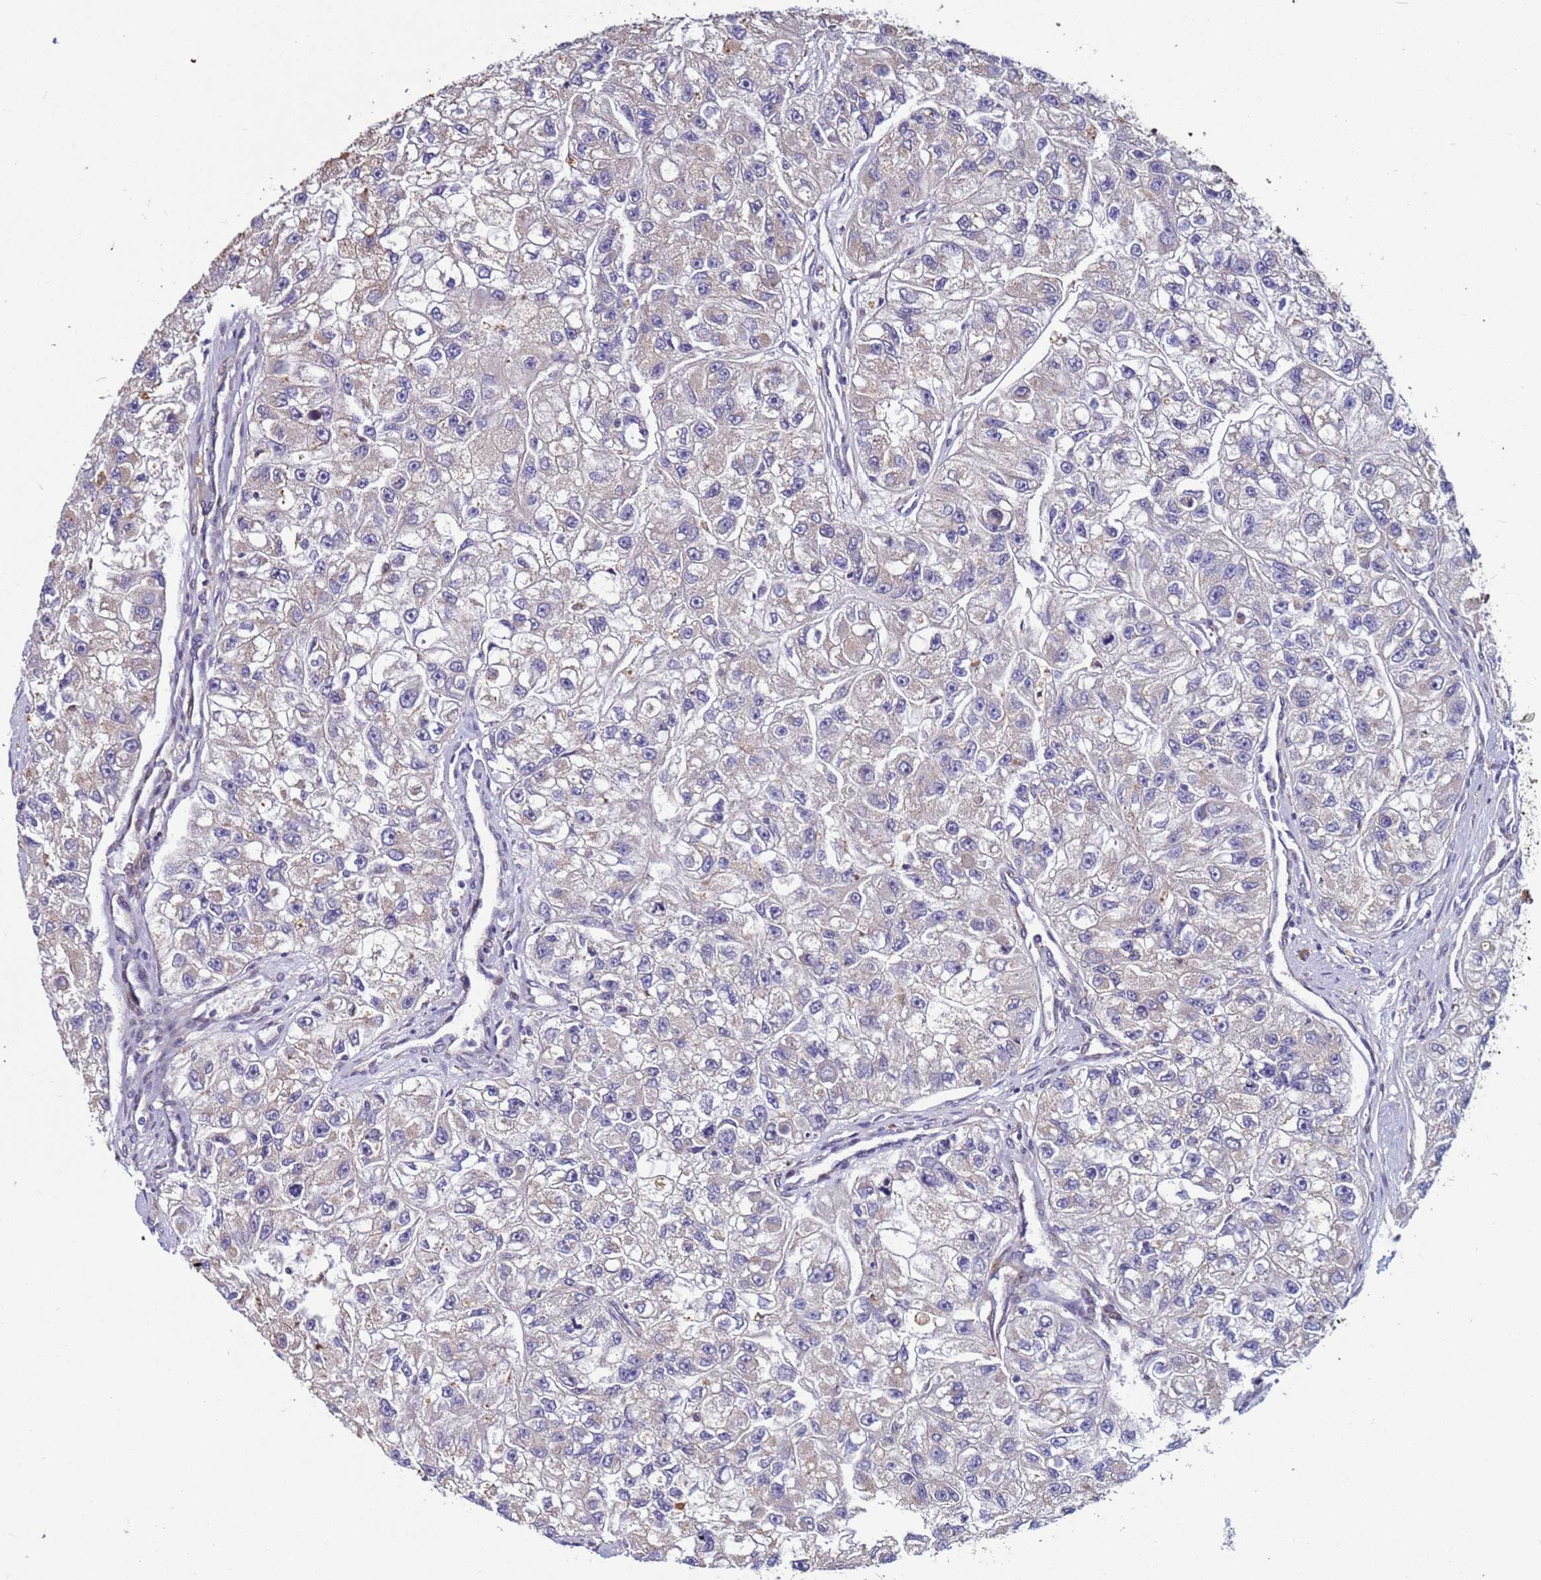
{"staining": {"intensity": "negative", "quantity": "none", "location": "none"}, "tissue": "renal cancer", "cell_type": "Tumor cells", "image_type": "cancer", "snomed": [{"axis": "morphology", "description": "Adenocarcinoma, NOS"}, {"axis": "topography", "description": "Kidney"}], "caption": "Adenocarcinoma (renal) was stained to show a protein in brown. There is no significant positivity in tumor cells.", "gene": "MCRIP1", "patient": {"sex": "male", "age": 63}}